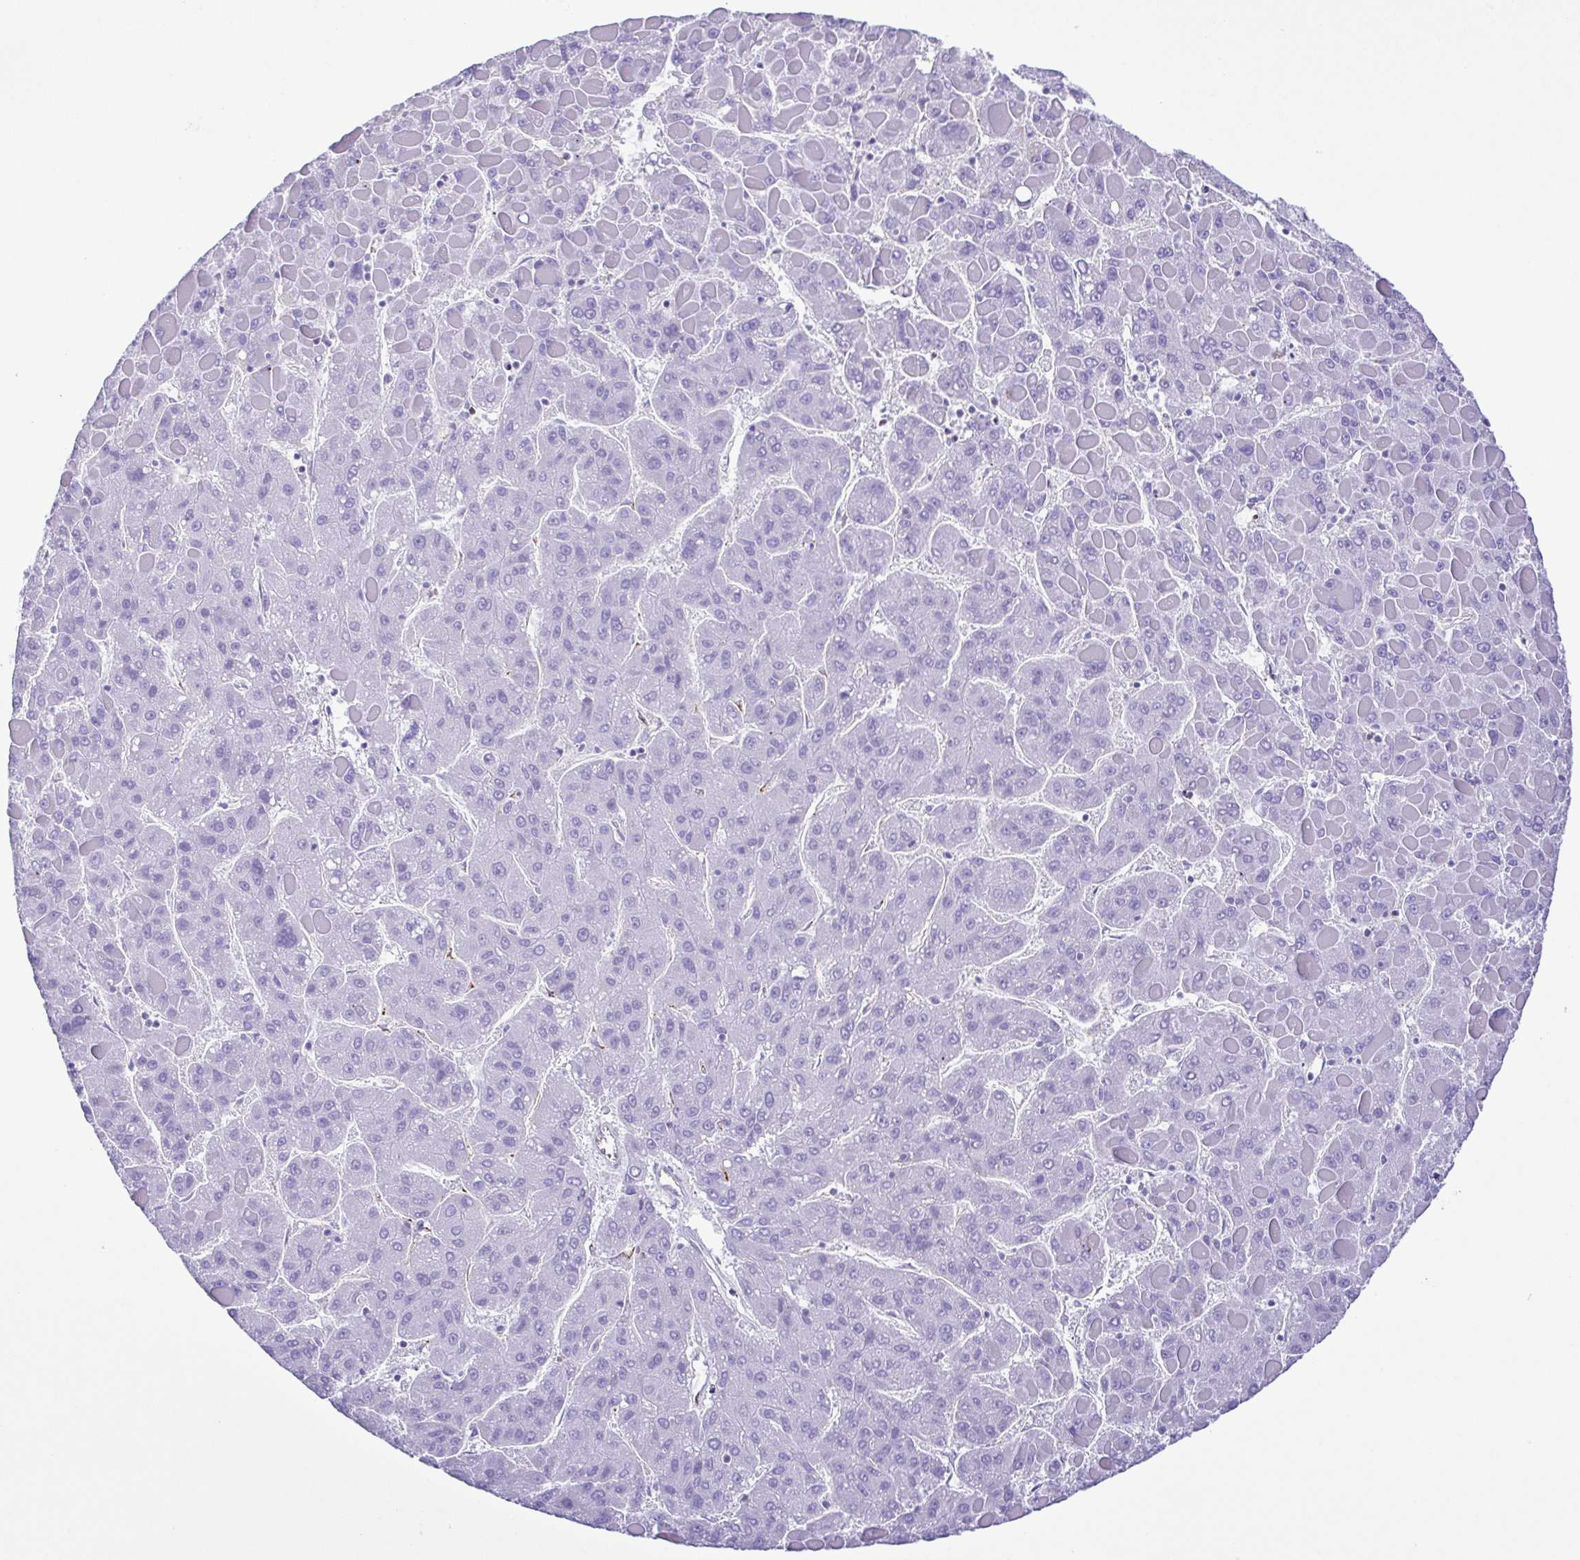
{"staining": {"intensity": "negative", "quantity": "none", "location": "none"}, "tissue": "liver cancer", "cell_type": "Tumor cells", "image_type": "cancer", "snomed": [{"axis": "morphology", "description": "Carcinoma, Hepatocellular, NOS"}, {"axis": "topography", "description": "Liver"}], "caption": "Immunohistochemistry (IHC) of liver hepatocellular carcinoma reveals no positivity in tumor cells.", "gene": "FLT1", "patient": {"sex": "female", "age": 82}}